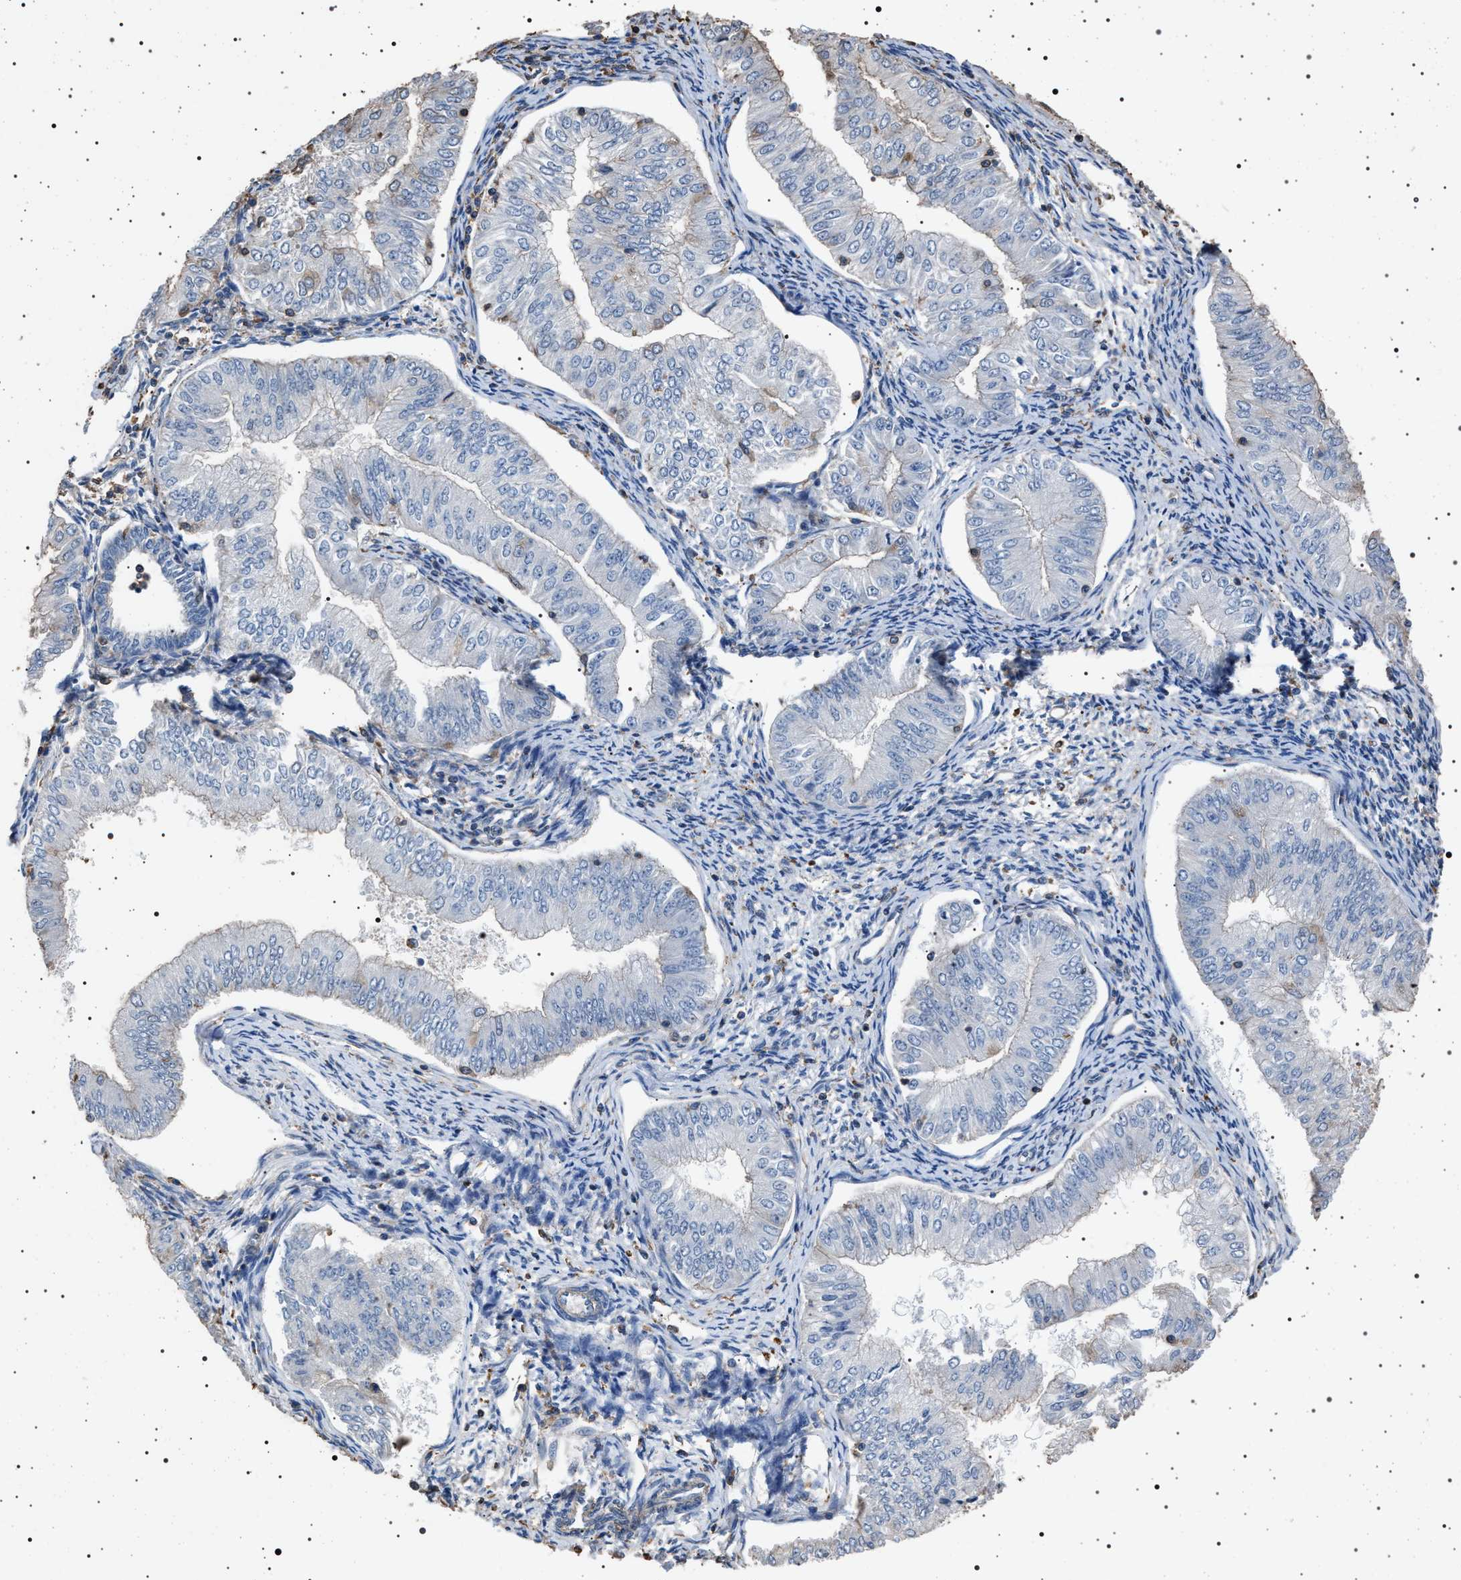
{"staining": {"intensity": "negative", "quantity": "none", "location": "none"}, "tissue": "endometrial cancer", "cell_type": "Tumor cells", "image_type": "cancer", "snomed": [{"axis": "morphology", "description": "Normal tissue, NOS"}, {"axis": "morphology", "description": "Adenocarcinoma, NOS"}, {"axis": "topography", "description": "Endometrium"}], "caption": "A high-resolution image shows immunohistochemistry staining of endometrial cancer (adenocarcinoma), which shows no significant positivity in tumor cells.", "gene": "SMAP2", "patient": {"sex": "female", "age": 53}}